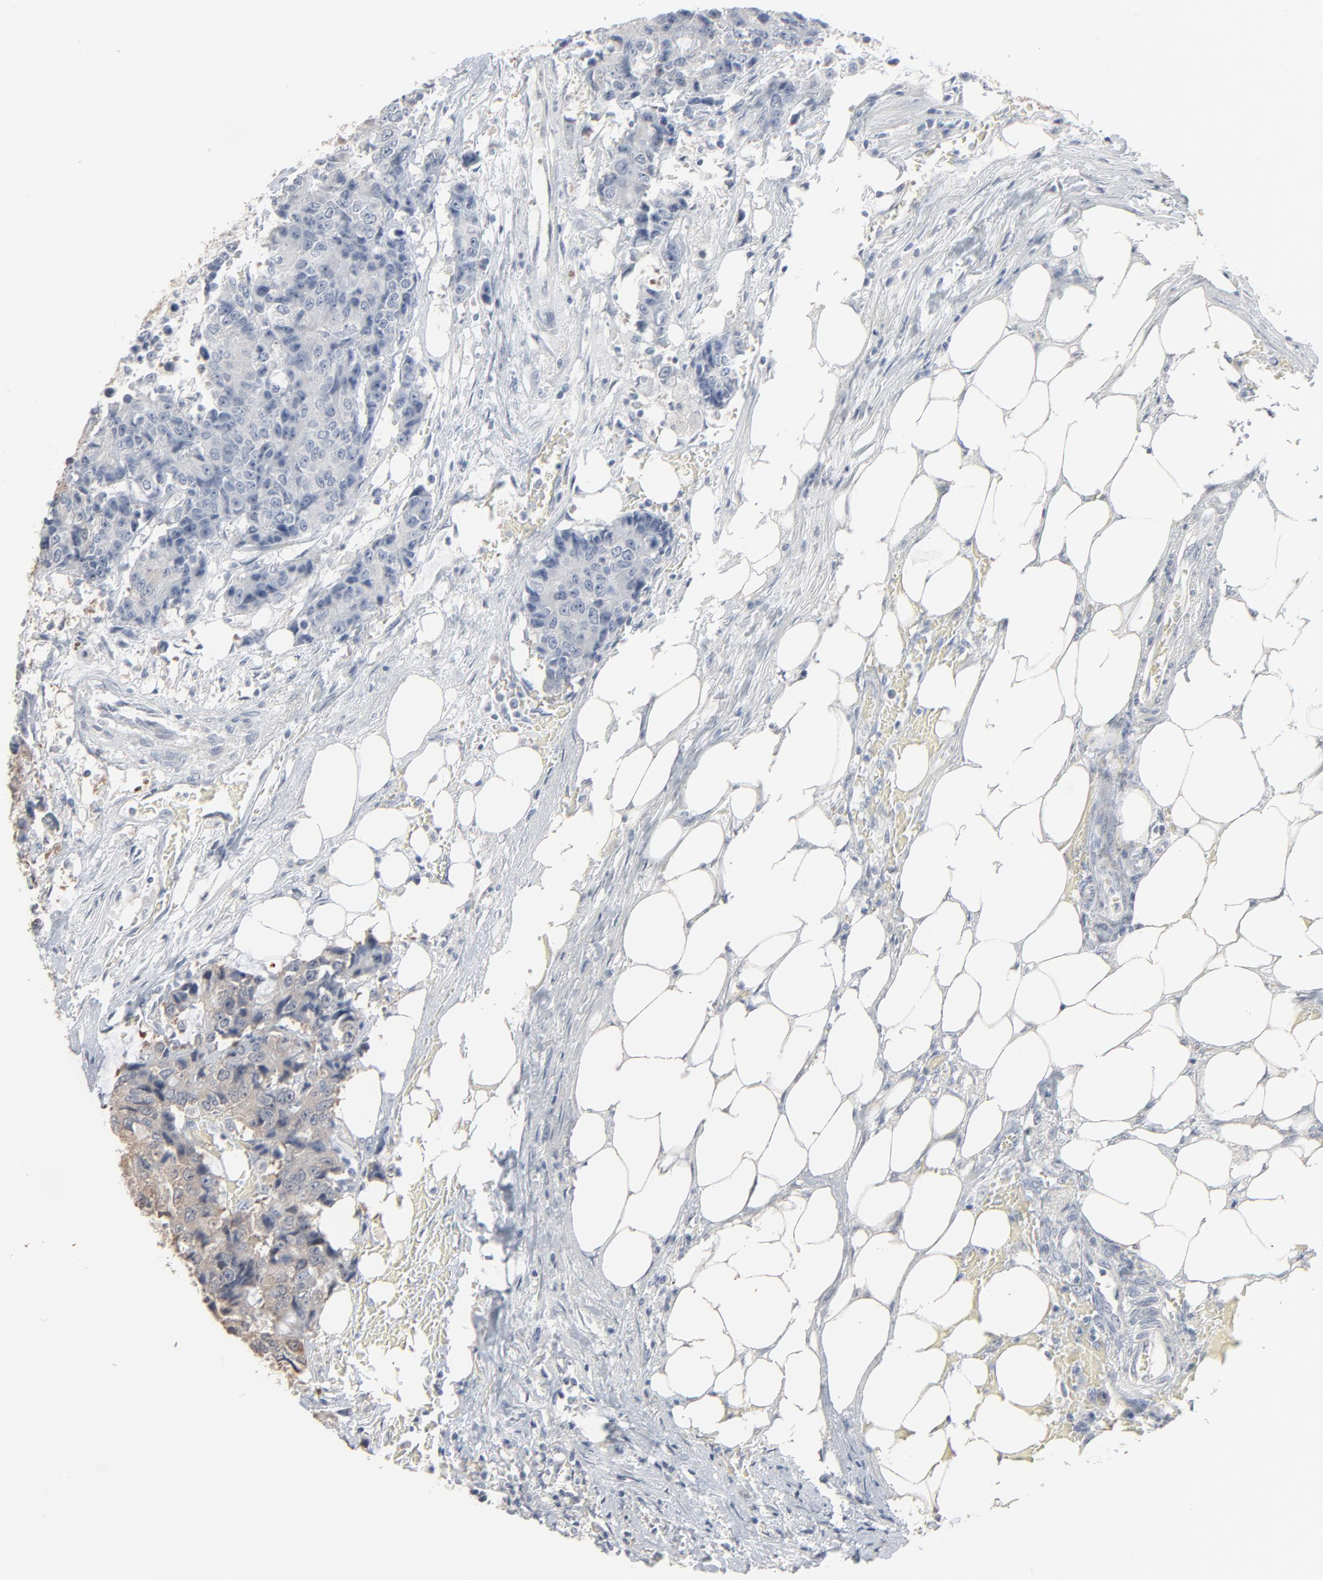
{"staining": {"intensity": "weak", "quantity": "<25%", "location": "cytoplasmic/membranous"}, "tissue": "colorectal cancer", "cell_type": "Tumor cells", "image_type": "cancer", "snomed": [{"axis": "morphology", "description": "Adenocarcinoma, NOS"}, {"axis": "topography", "description": "Colon"}], "caption": "Colorectal cancer was stained to show a protein in brown. There is no significant positivity in tumor cells. (DAB immunohistochemistry (IHC), high magnification).", "gene": "CCT5", "patient": {"sex": "female", "age": 86}}